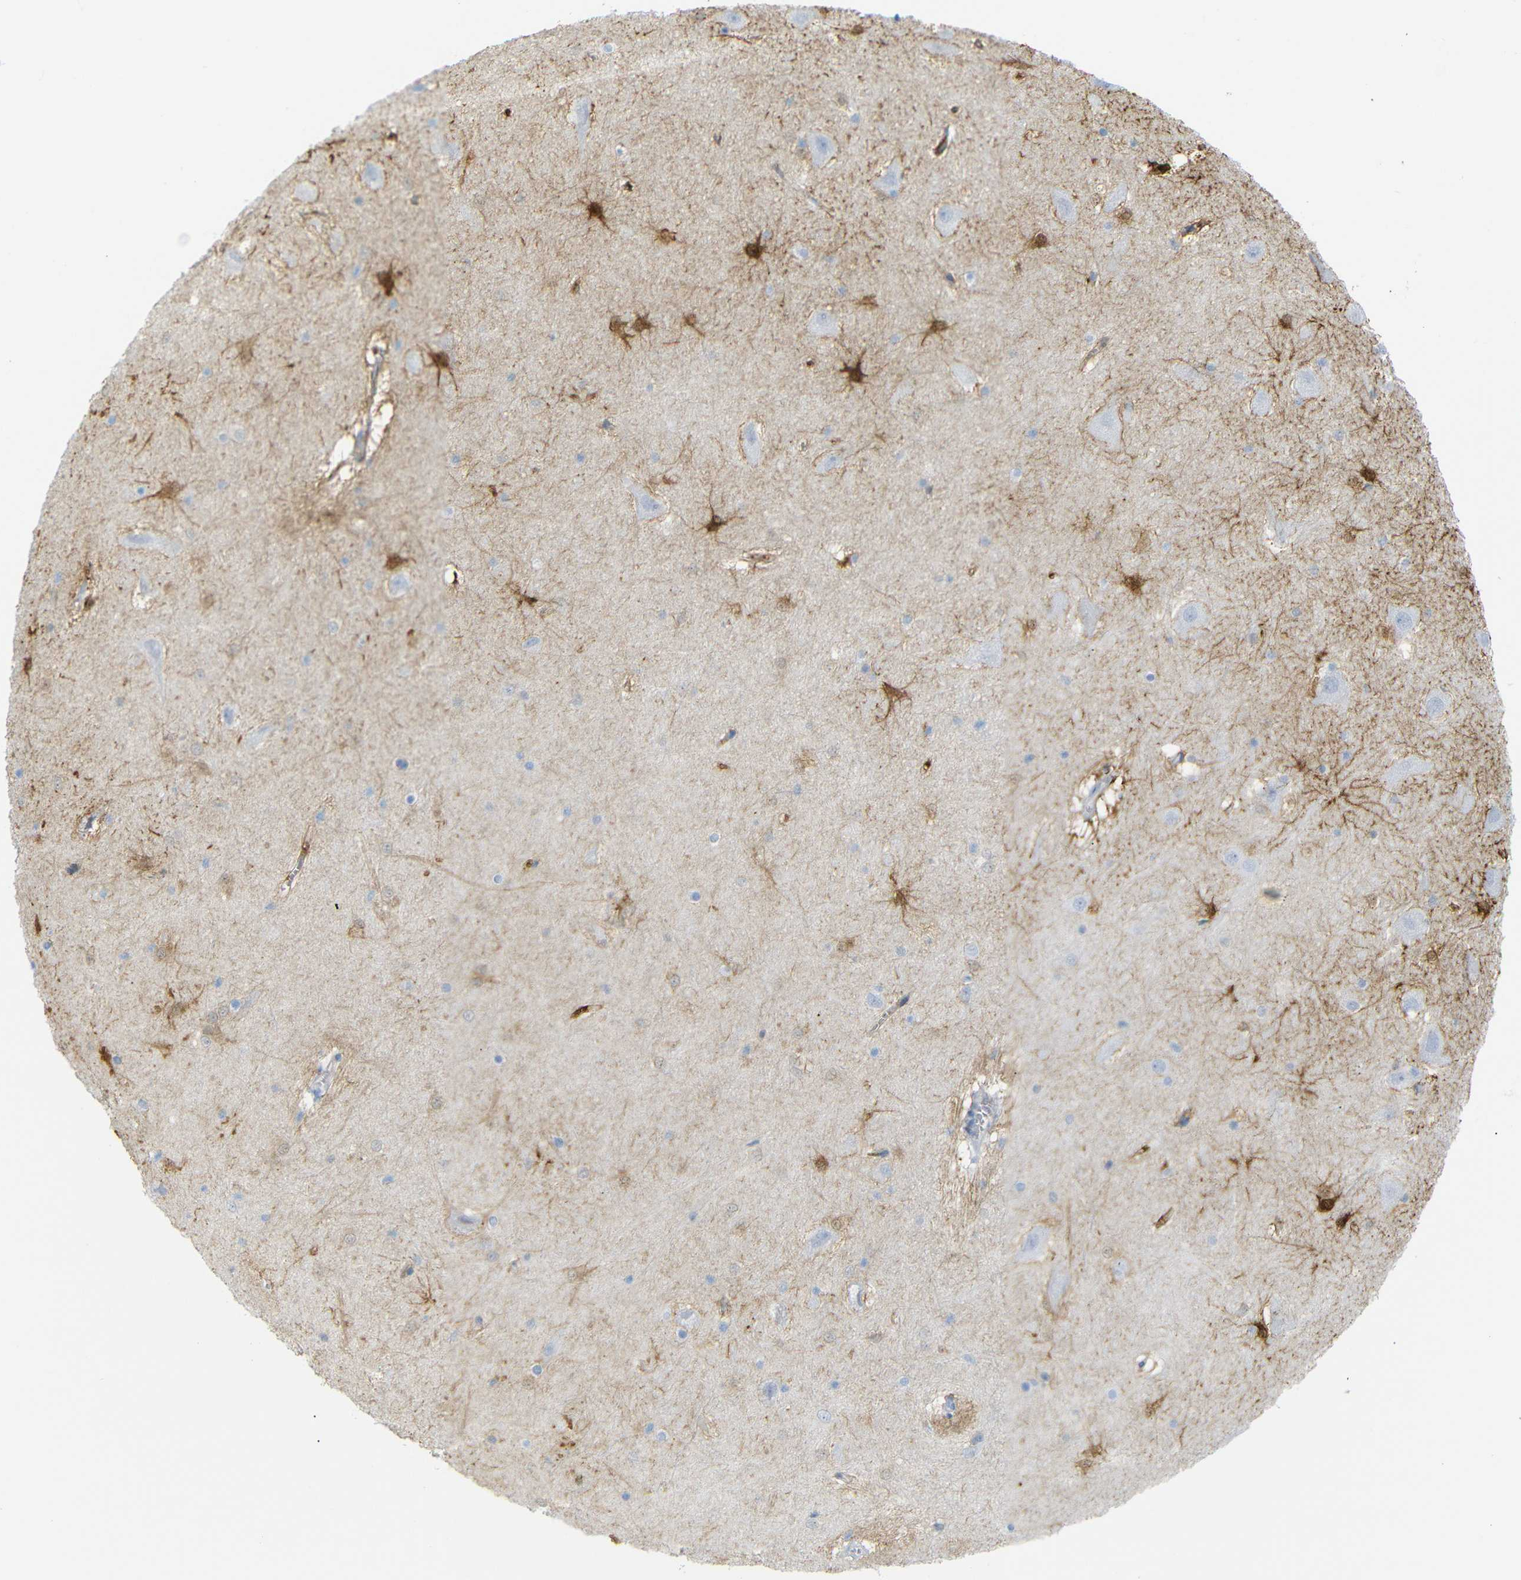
{"staining": {"intensity": "strong", "quantity": "<25%", "location": "cytoplasmic/membranous,nuclear"}, "tissue": "hippocampus", "cell_type": "Glial cells", "image_type": "normal", "snomed": [{"axis": "morphology", "description": "Normal tissue, NOS"}, {"axis": "topography", "description": "Hippocampus"}], "caption": "High-power microscopy captured an immunohistochemistry (IHC) photomicrograph of unremarkable hippocampus, revealing strong cytoplasmic/membranous,nuclear expression in approximately <25% of glial cells.", "gene": "MT1A", "patient": {"sex": "male", "age": 45}}